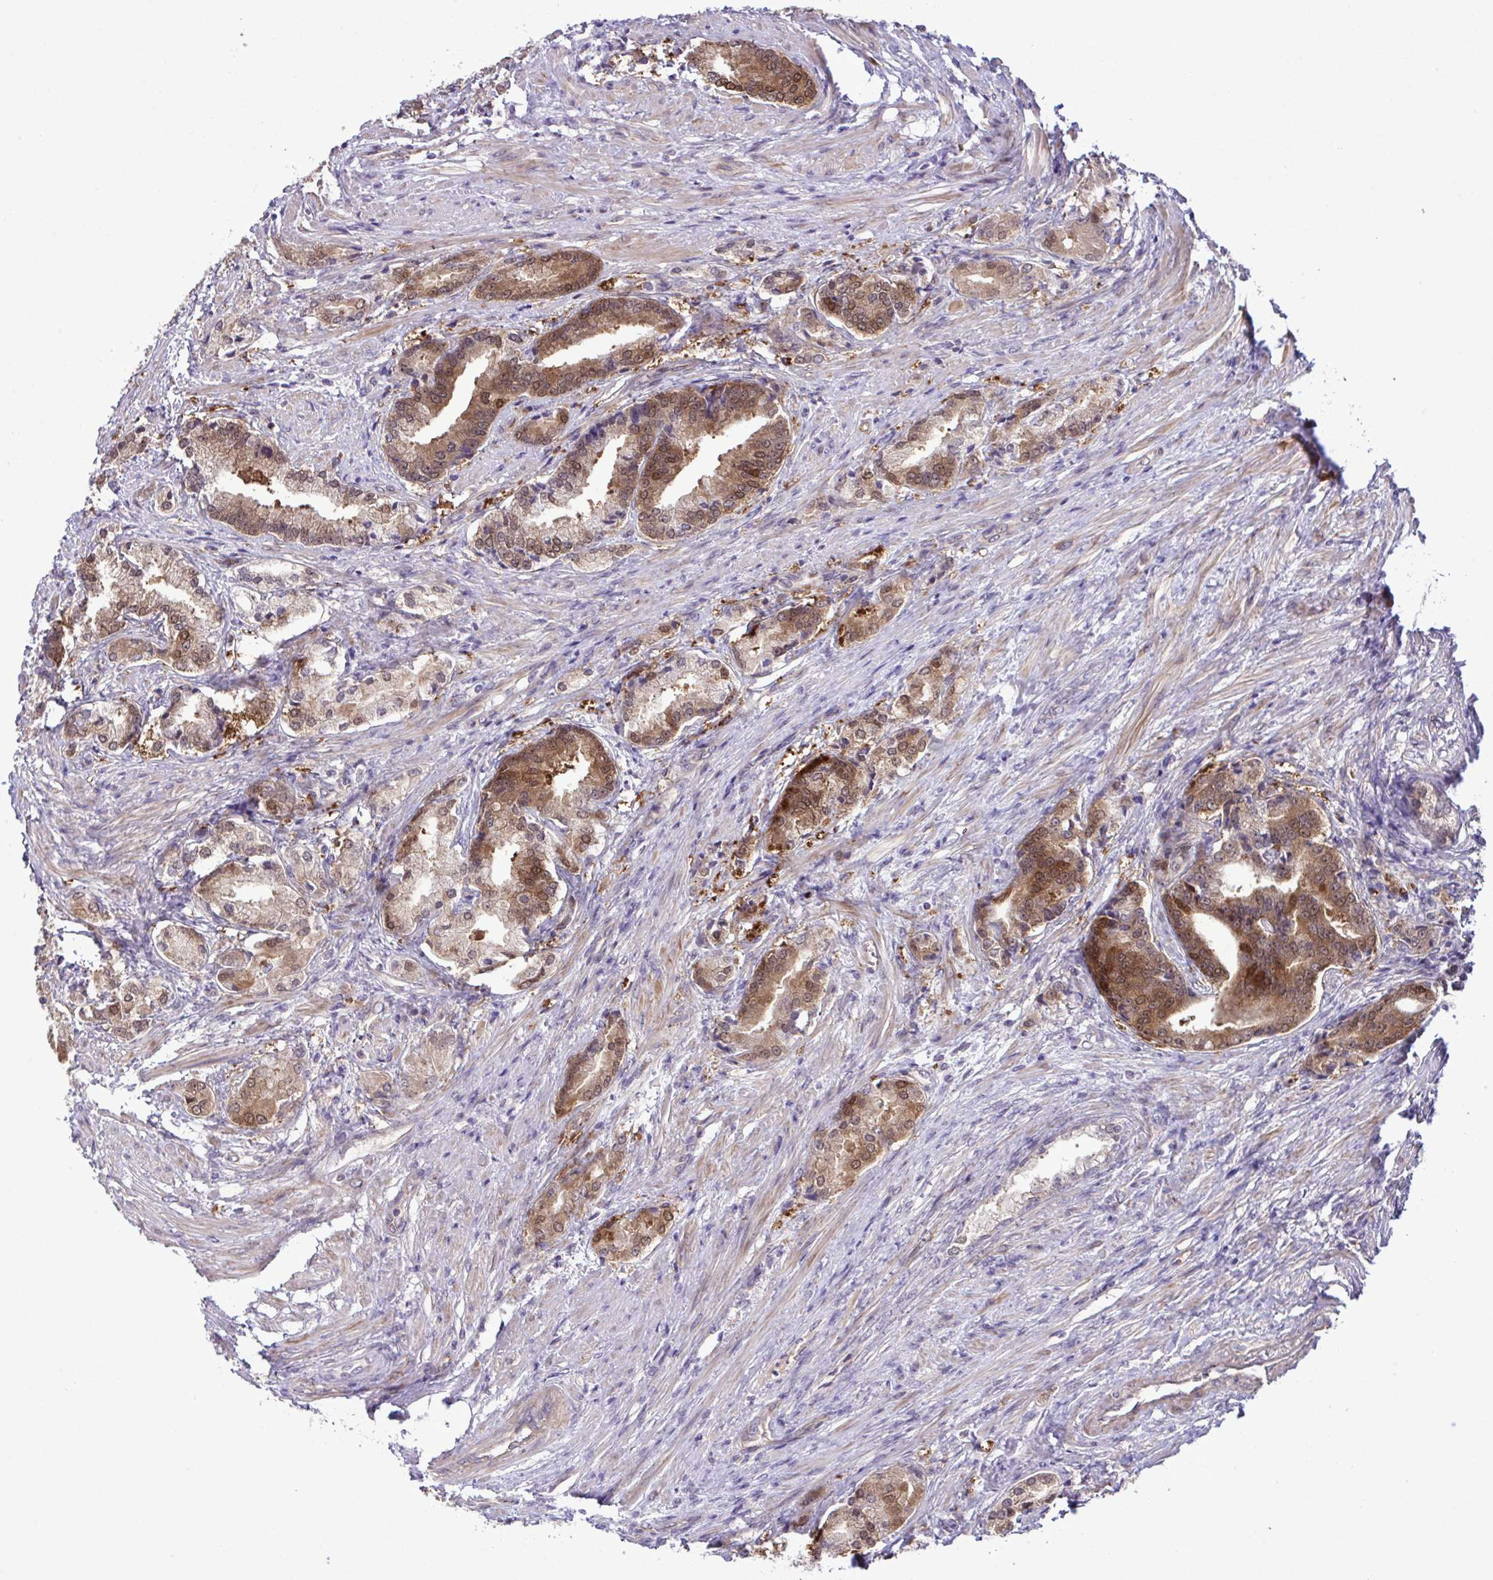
{"staining": {"intensity": "moderate", "quantity": "25%-75%", "location": "cytoplasmic/membranous,nuclear"}, "tissue": "prostate cancer", "cell_type": "Tumor cells", "image_type": "cancer", "snomed": [{"axis": "morphology", "description": "Adenocarcinoma, High grade"}, {"axis": "topography", "description": "Prostate and seminal vesicle, NOS"}], "caption": "A brown stain labels moderate cytoplasmic/membranous and nuclear positivity of a protein in prostate adenocarcinoma (high-grade) tumor cells.", "gene": "CMPK1", "patient": {"sex": "male", "age": 61}}